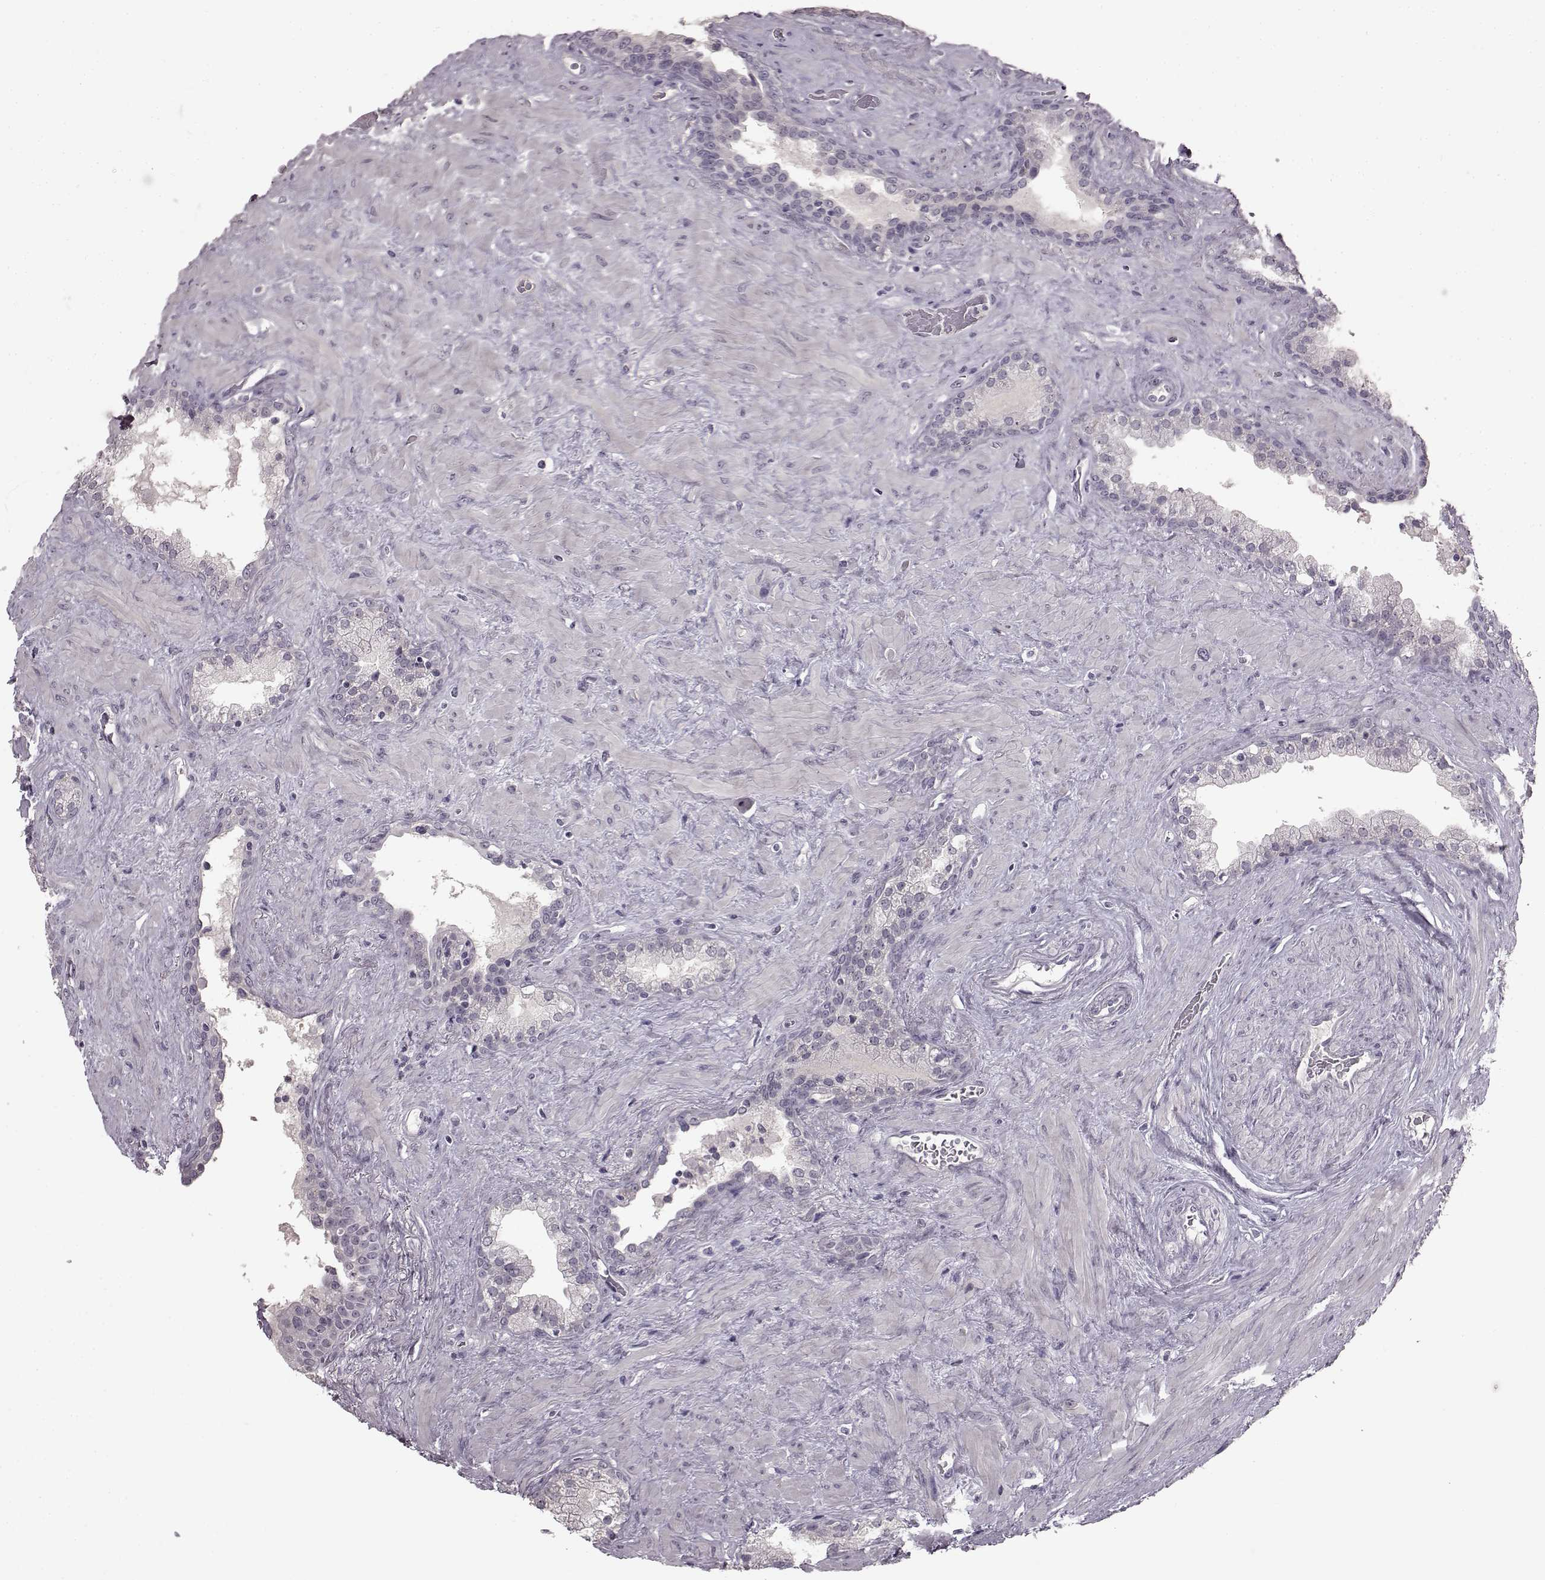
{"staining": {"intensity": "negative", "quantity": "none", "location": "none"}, "tissue": "prostate", "cell_type": "Glandular cells", "image_type": "normal", "snomed": [{"axis": "morphology", "description": "Normal tissue, NOS"}, {"axis": "topography", "description": "Prostate"}], "caption": "Prostate was stained to show a protein in brown. There is no significant expression in glandular cells. (Brightfield microscopy of DAB (3,3'-diaminobenzidine) immunohistochemistry at high magnification).", "gene": "LHB", "patient": {"sex": "male", "age": 63}}